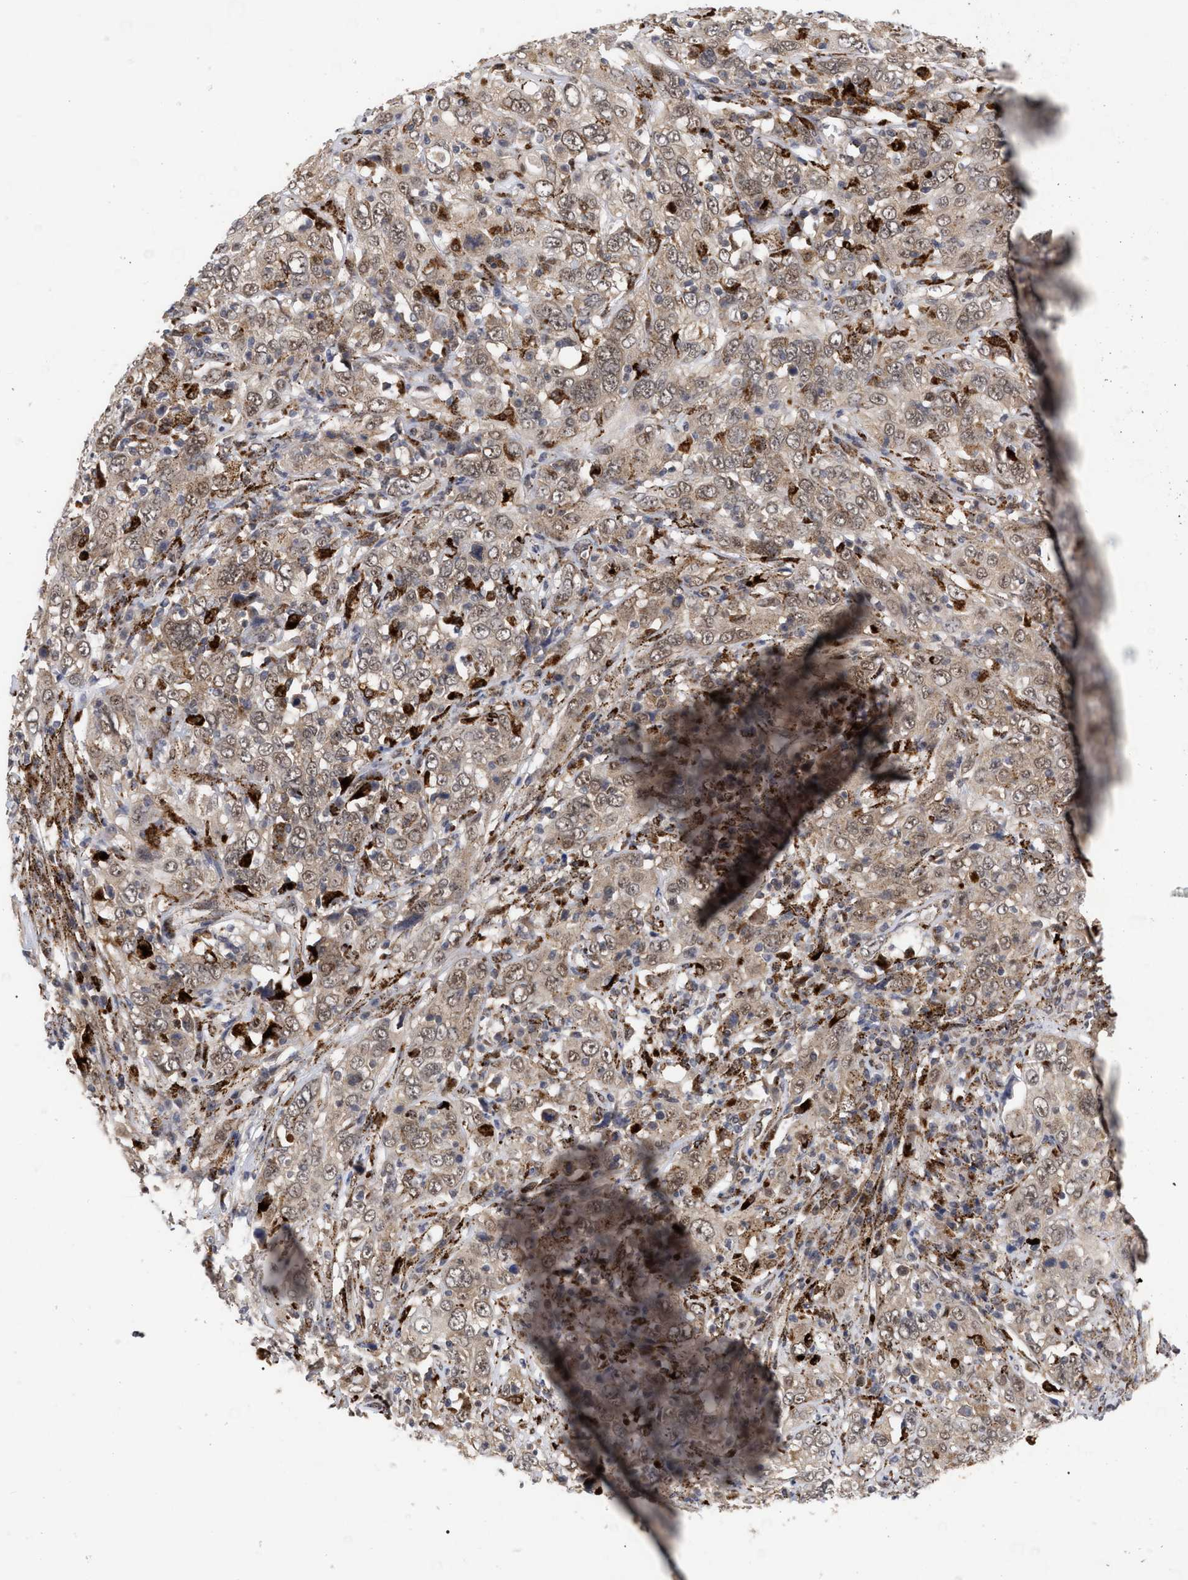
{"staining": {"intensity": "moderate", "quantity": "25%-75%", "location": "cytoplasmic/membranous,nuclear"}, "tissue": "cervical cancer", "cell_type": "Tumor cells", "image_type": "cancer", "snomed": [{"axis": "morphology", "description": "Squamous cell carcinoma, NOS"}, {"axis": "topography", "description": "Cervix"}], "caption": "This histopathology image reveals cervical squamous cell carcinoma stained with immunohistochemistry to label a protein in brown. The cytoplasmic/membranous and nuclear of tumor cells show moderate positivity for the protein. Nuclei are counter-stained blue.", "gene": "UPF1", "patient": {"sex": "female", "age": 46}}